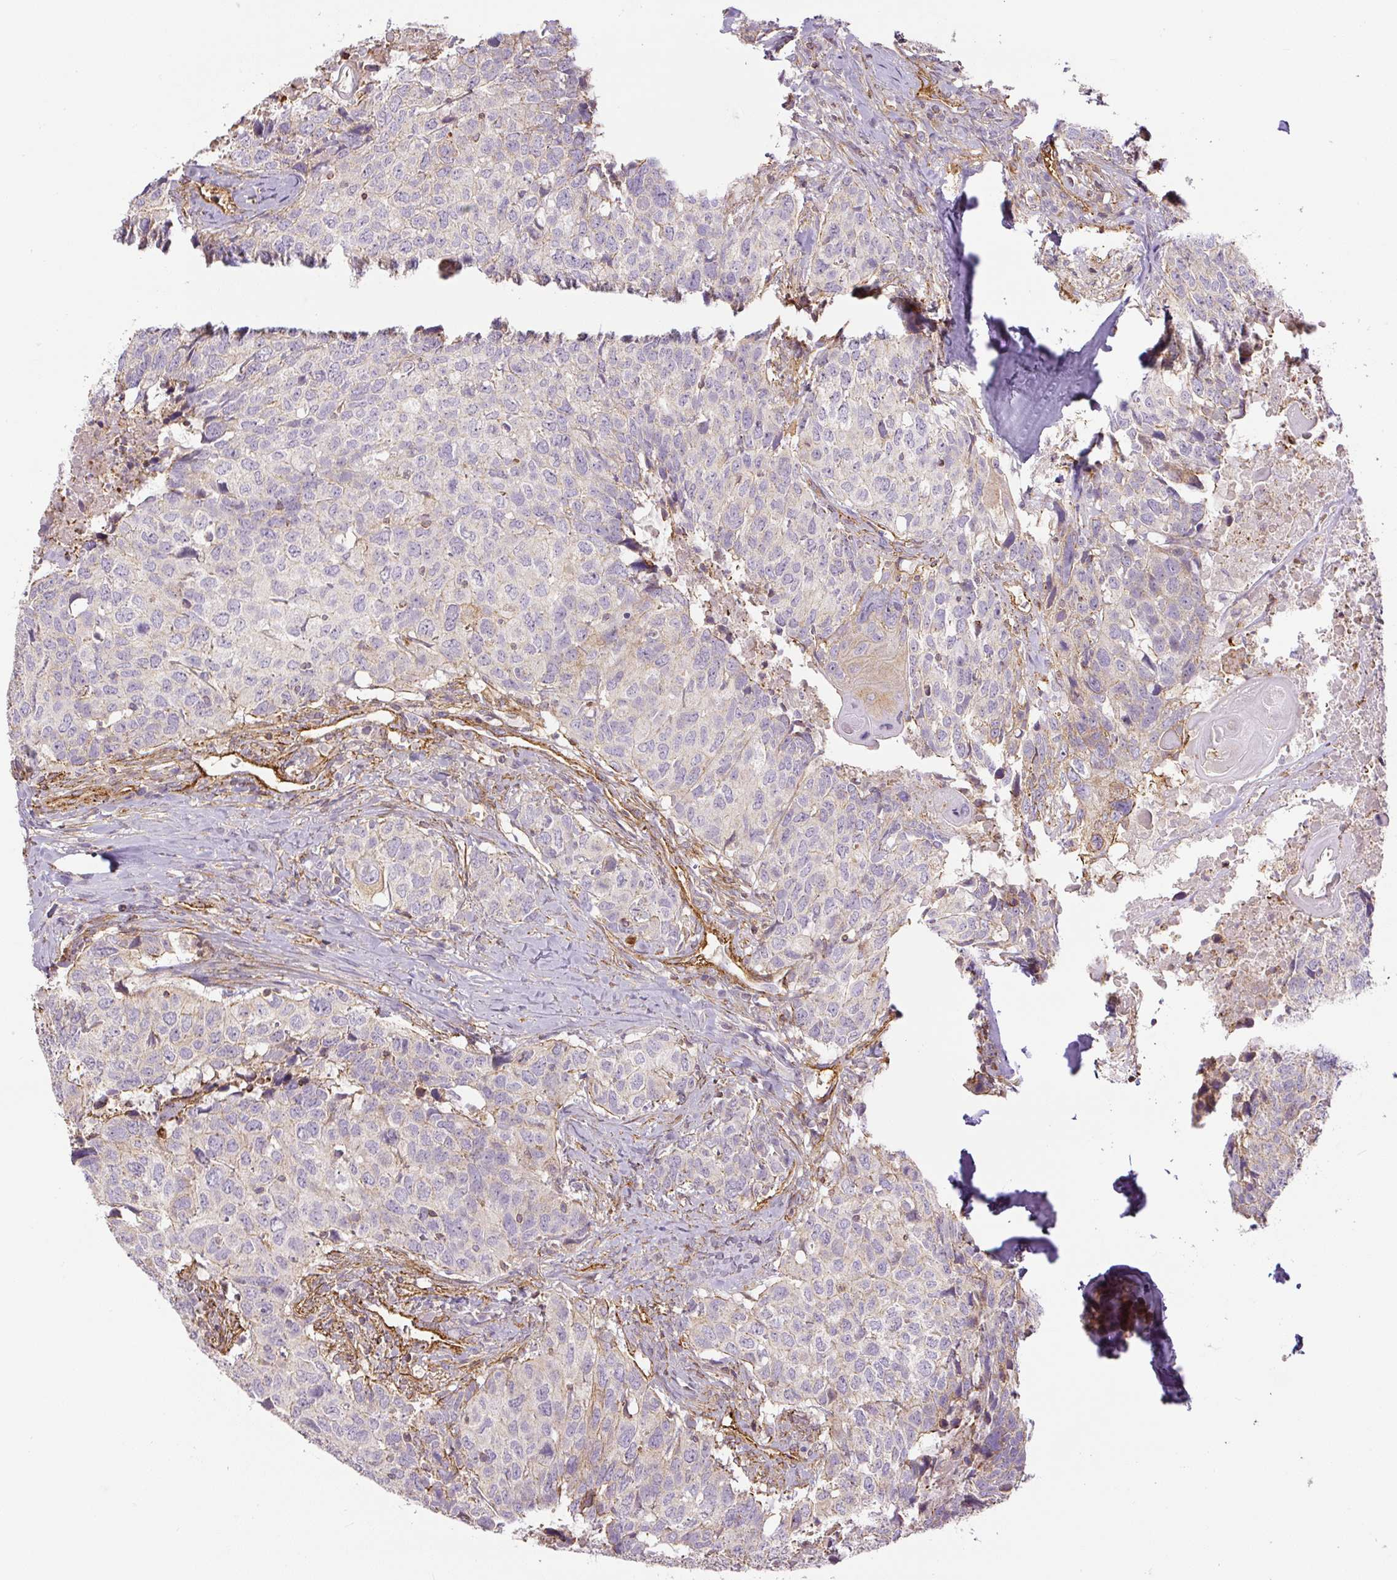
{"staining": {"intensity": "negative", "quantity": "none", "location": "none"}, "tissue": "head and neck cancer", "cell_type": "Tumor cells", "image_type": "cancer", "snomed": [{"axis": "morphology", "description": "Normal tissue, NOS"}, {"axis": "morphology", "description": "Squamous cell carcinoma, NOS"}, {"axis": "topography", "description": "Skeletal muscle"}, {"axis": "topography", "description": "Vascular tissue"}, {"axis": "topography", "description": "Peripheral nerve tissue"}, {"axis": "topography", "description": "Head-Neck"}], "caption": "Immunohistochemical staining of human head and neck cancer (squamous cell carcinoma) reveals no significant expression in tumor cells.", "gene": "MYL12A", "patient": {"sex": "male", "age": 66}}